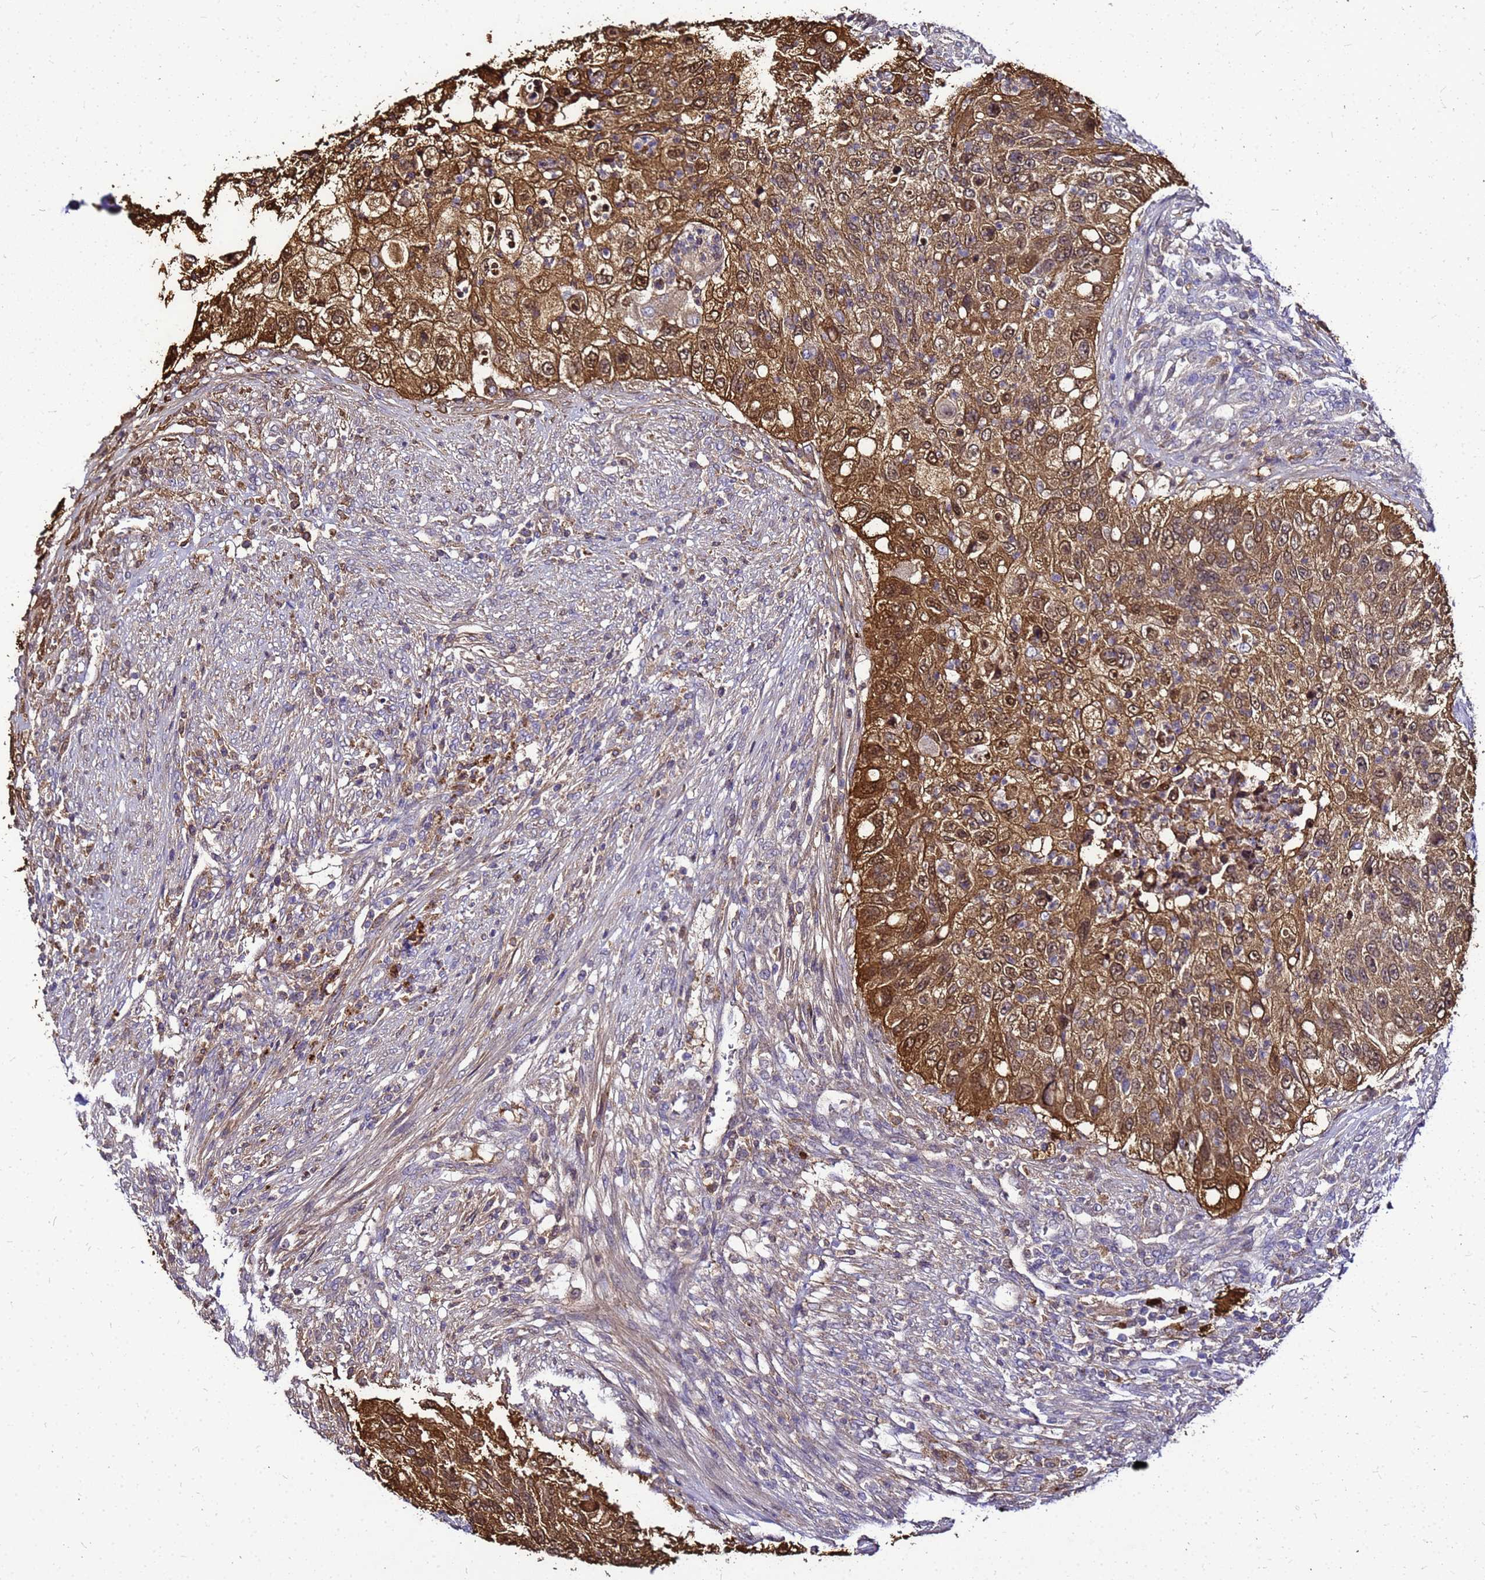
{"staining": {"intensity": "moderate", "quantity": ">75%", "location": "cytoplasmic/membranous,nuclear"}, "tissue": "urothelial cancer", "cell_type": "Tumor cells", "image_type": "cancer", "snomed": [{"axis": "morphology", "description": "Urothelial carcinoma, High grade"}, {"axis": "topography", "description": "Urinary bladder"}], "caption": "Tumor cells show moderate cytoplasmic/membranous and nuclear positivity in about >75% of cells in urothelial cancer.", "gene": "S100A2", "patient": {"sex": "female", "age": 60}}